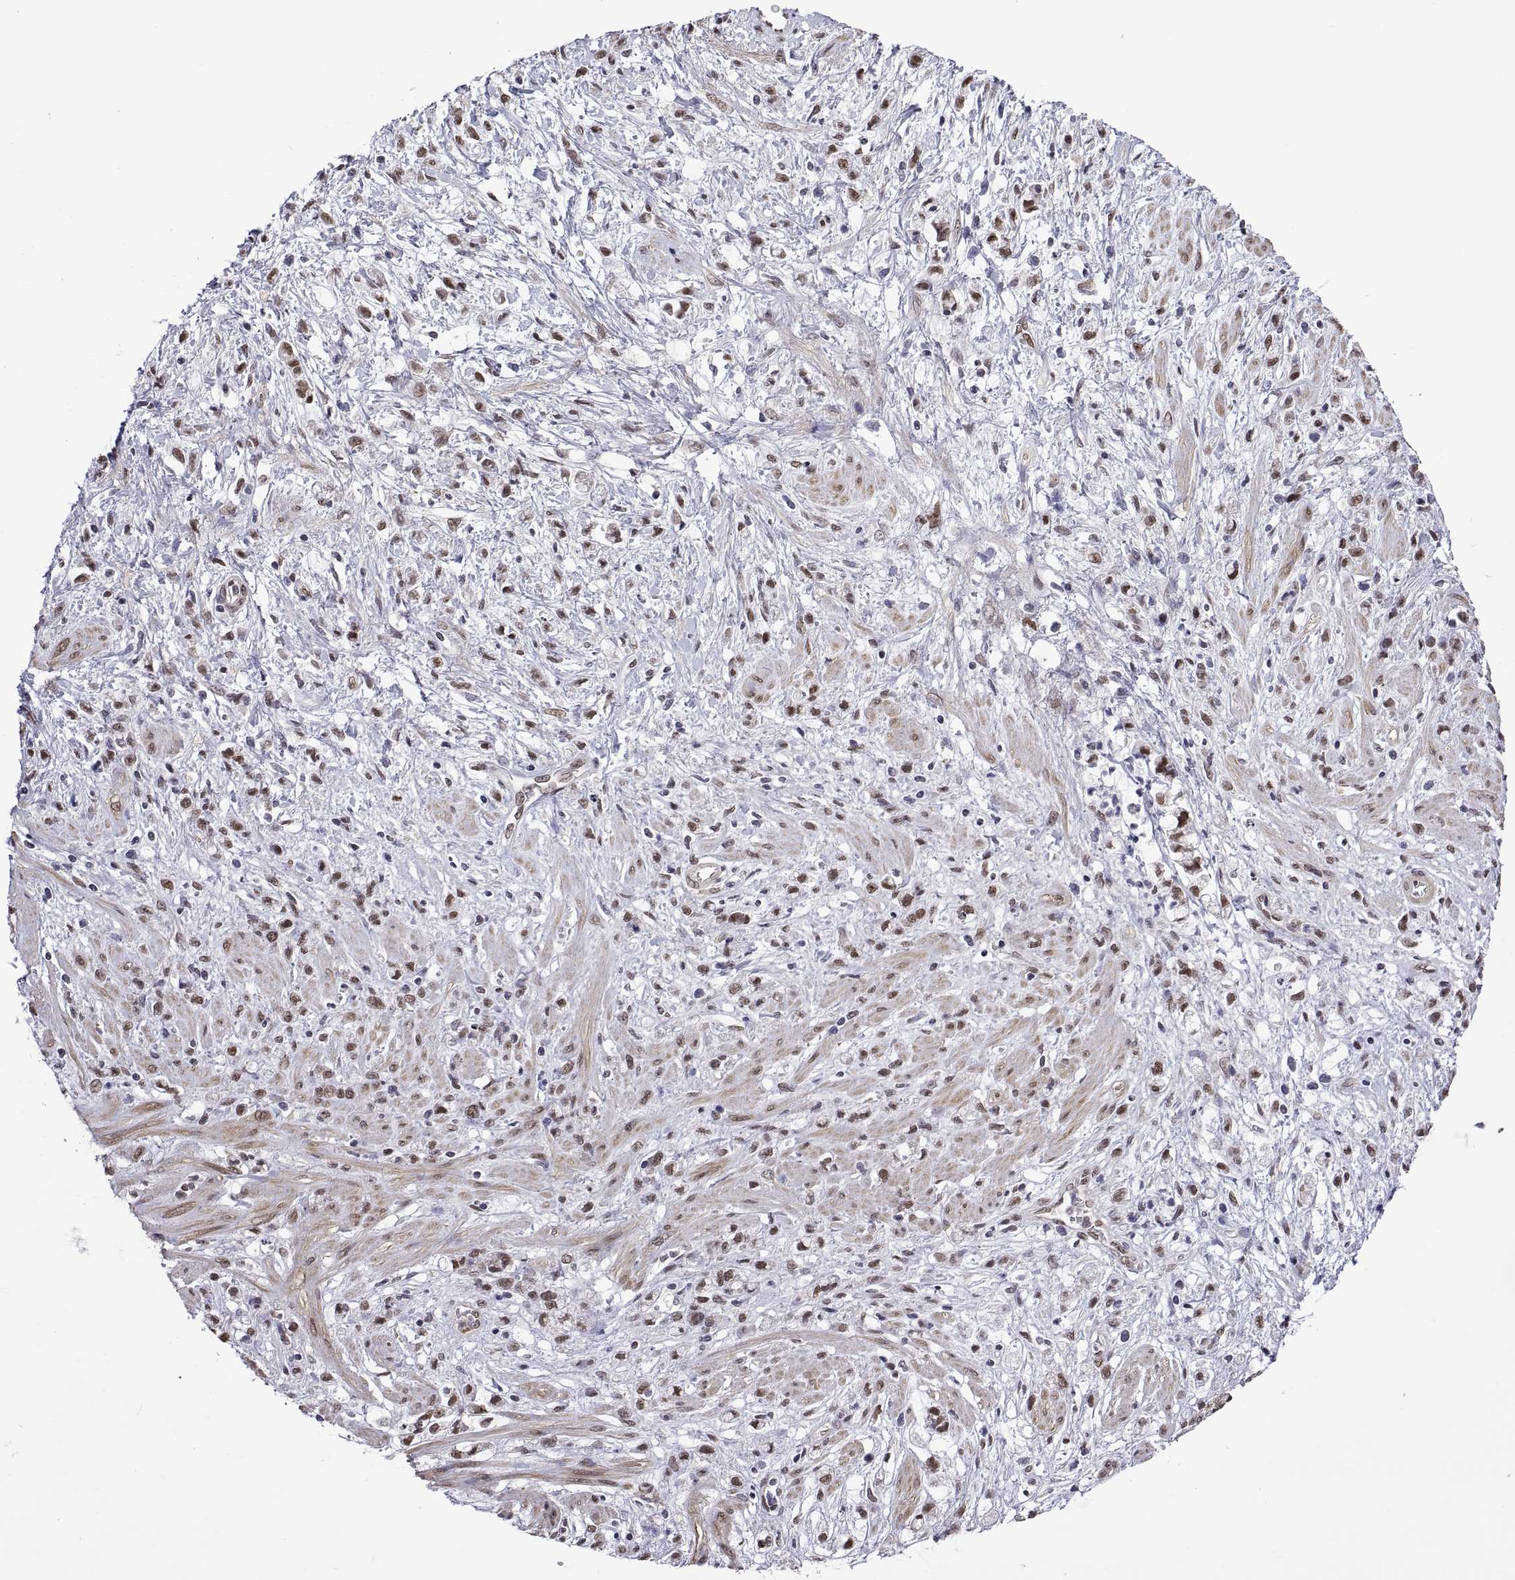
{"staining": {"intensity": "moderate", "quantity": "25%-75%", "location": "nuclear"}, "tissue": "stomach cancer", "cell_type": "Tumor cells", "image_type": "cancer", "snomed": [{"axis": "morphology", "description": "Adenocarcinoma, NOS"}, {"axis": "topography", "description": "Stomach"}], "caption": "A medium amount of moderate nuclear positivity is appreciated in approximately 25%-75% of tumor cells in stomach cancer tissue. (DAB IHC with brightfield microscopy, high magnification).", "gene": "NR4A1", "patient": {"sex": "female", "age": 60}}